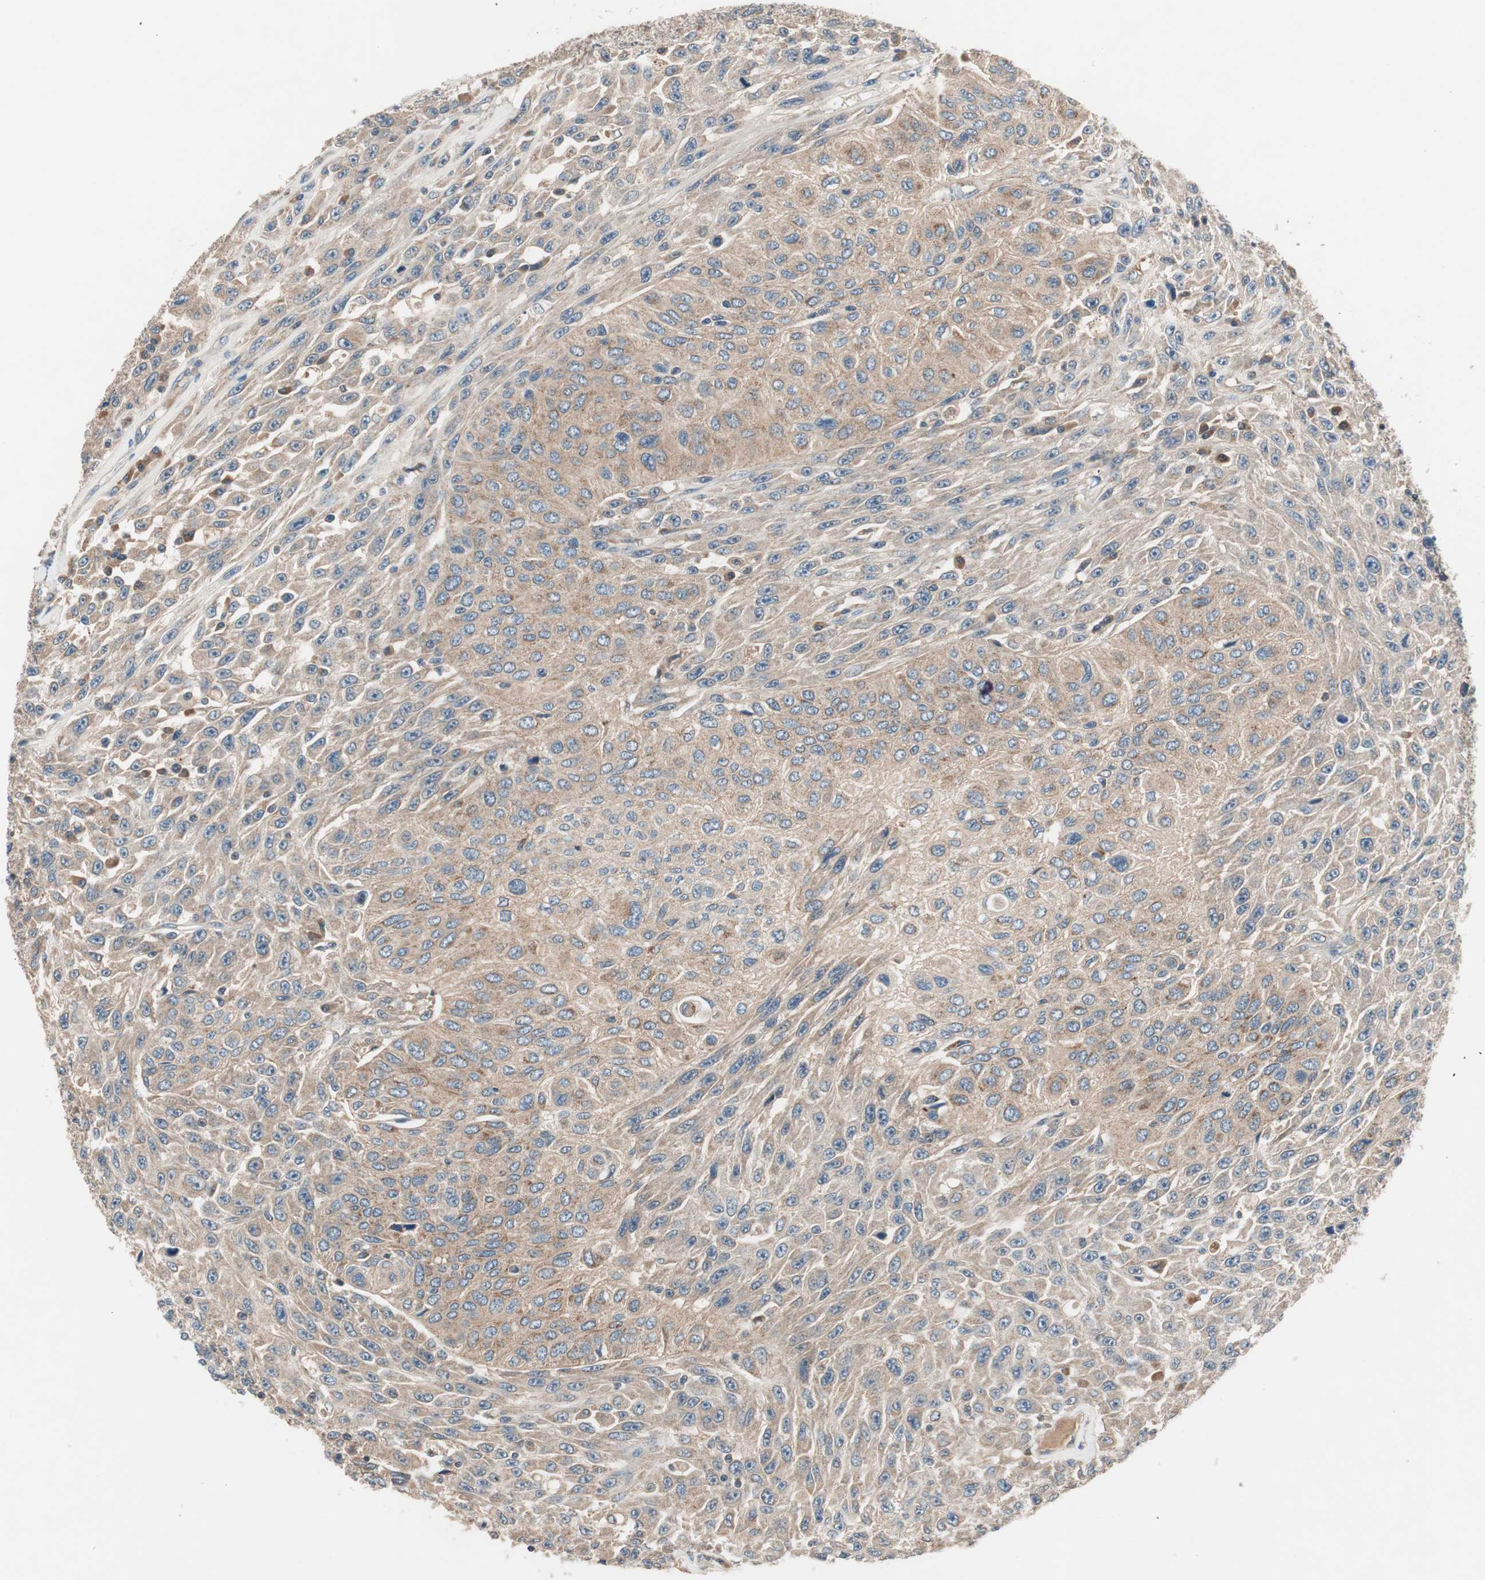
{"staining": {"intensity": "moderate", "quantity": ">75%", "location": "cytoplasmic/membranous"}, "tissue": "urothelial cancer", "cell_type": "Tumor cells", "image_type": "cancer", "snomed": [{"axis": "morphology", "description": "Urothelial carcinoma, High grade"}, {"axis": "topography", "description": "Urinary bladder"}], "caption": "Urothelial cancer stained with a protein marker demonstrates moderate staining in tumor cells.", "gene": "HPN", "patient": {"sex": "male", "age": 66}}